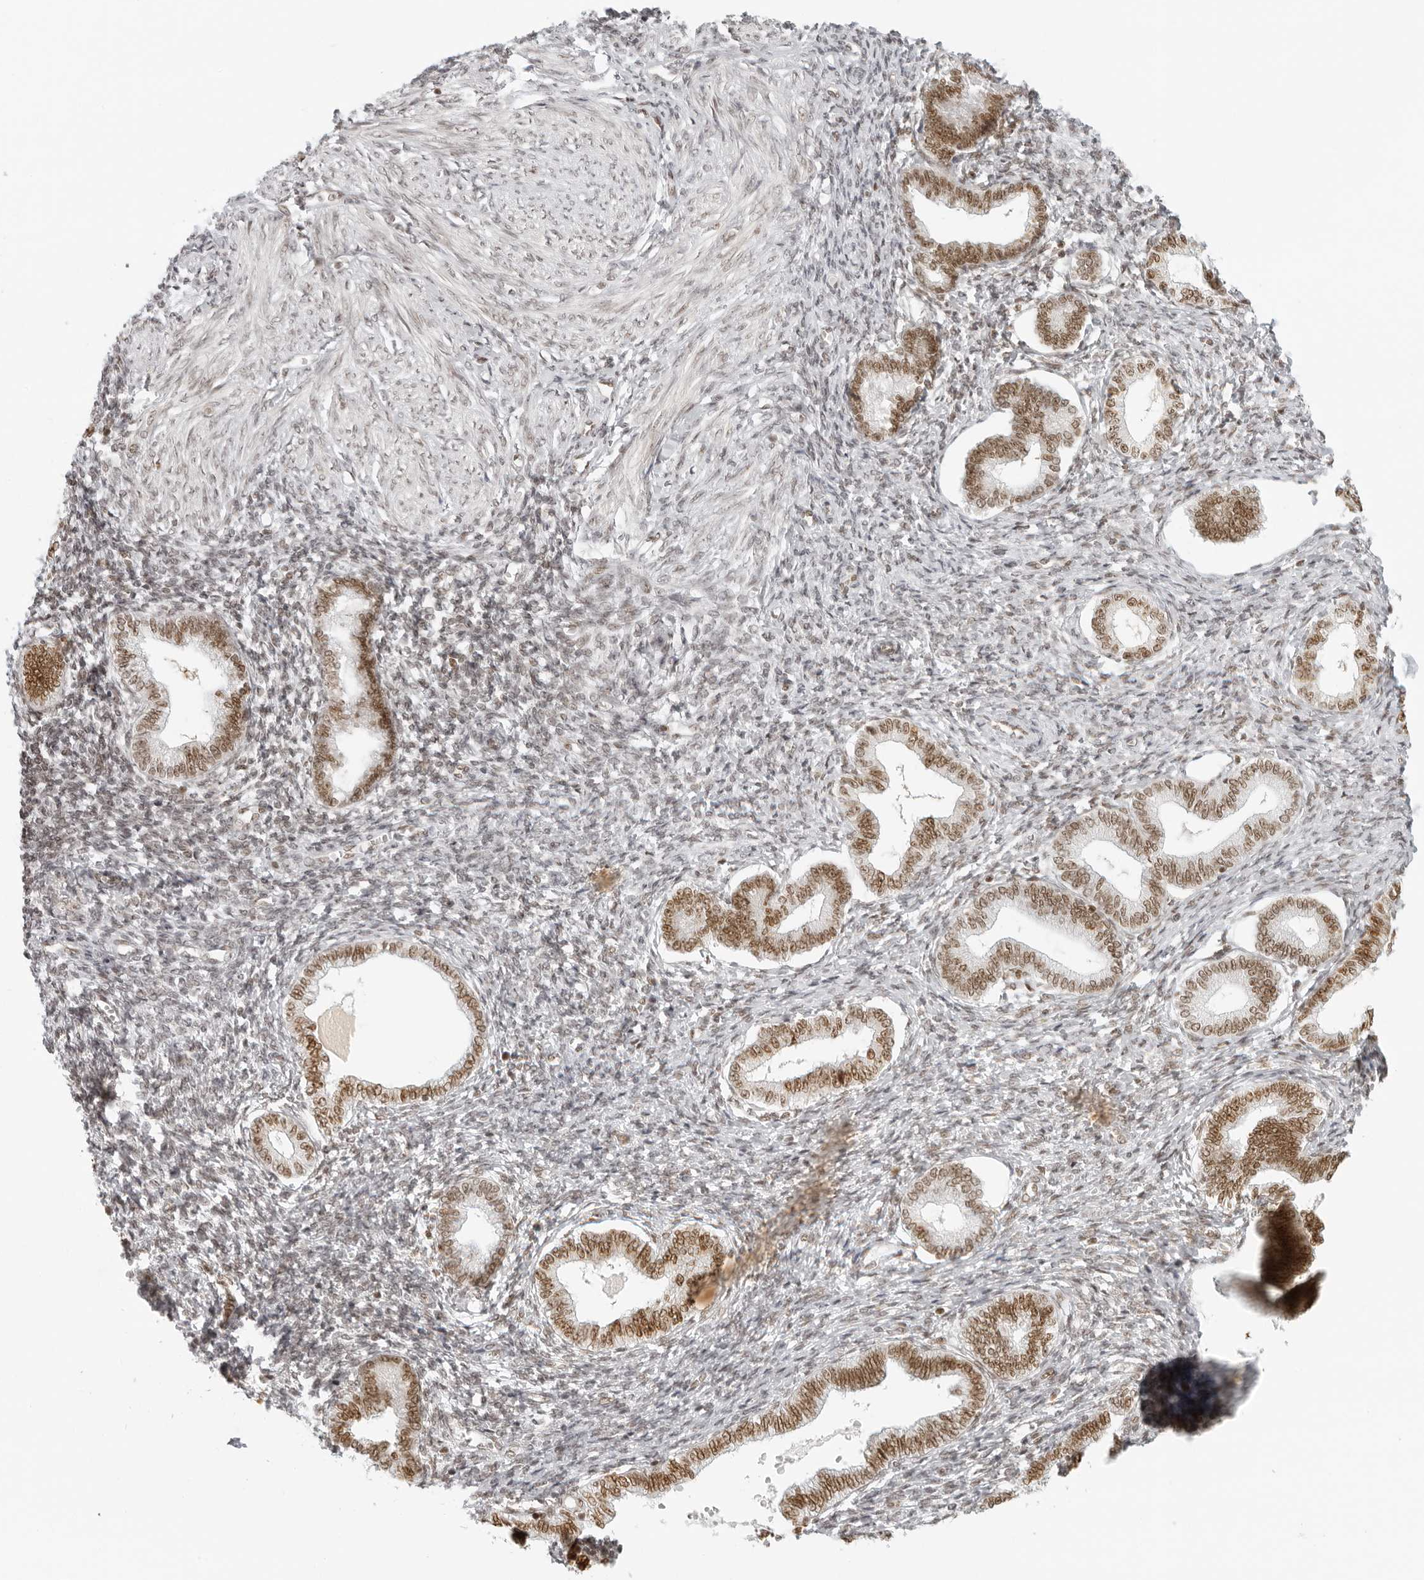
{"staining": {"intensity": "weak", "quantity": "25%-75%", "location": "cytoplasmic/membranous,nuclear"}, "tissue": "endometrium", "cell_type": "Cells in endometrial stroma", "image_type": "normal", "snomed": [{"axis": "morphology", "description": "Normal tissue, NOS"}, {"axis": "topography", "description": "Endometrium"}], "caption": "Immunohistochemistry (IHC) staining of normal endometrium, which displays low levels of weak cytoplasmic/membranous,nuclear expression in approximately 25%-75% of cells in endometrial stroma indicating weak cytoplasmic/membranous,nuclear protein positivity. The staining was performed using DAB (3,3'-diaminobenzidine) (brown) for protein detection and nuclei were counterstained in hematoxylin (blue).", "gene": "RCC1", "patient": {"sex": "female", "age": 77}}